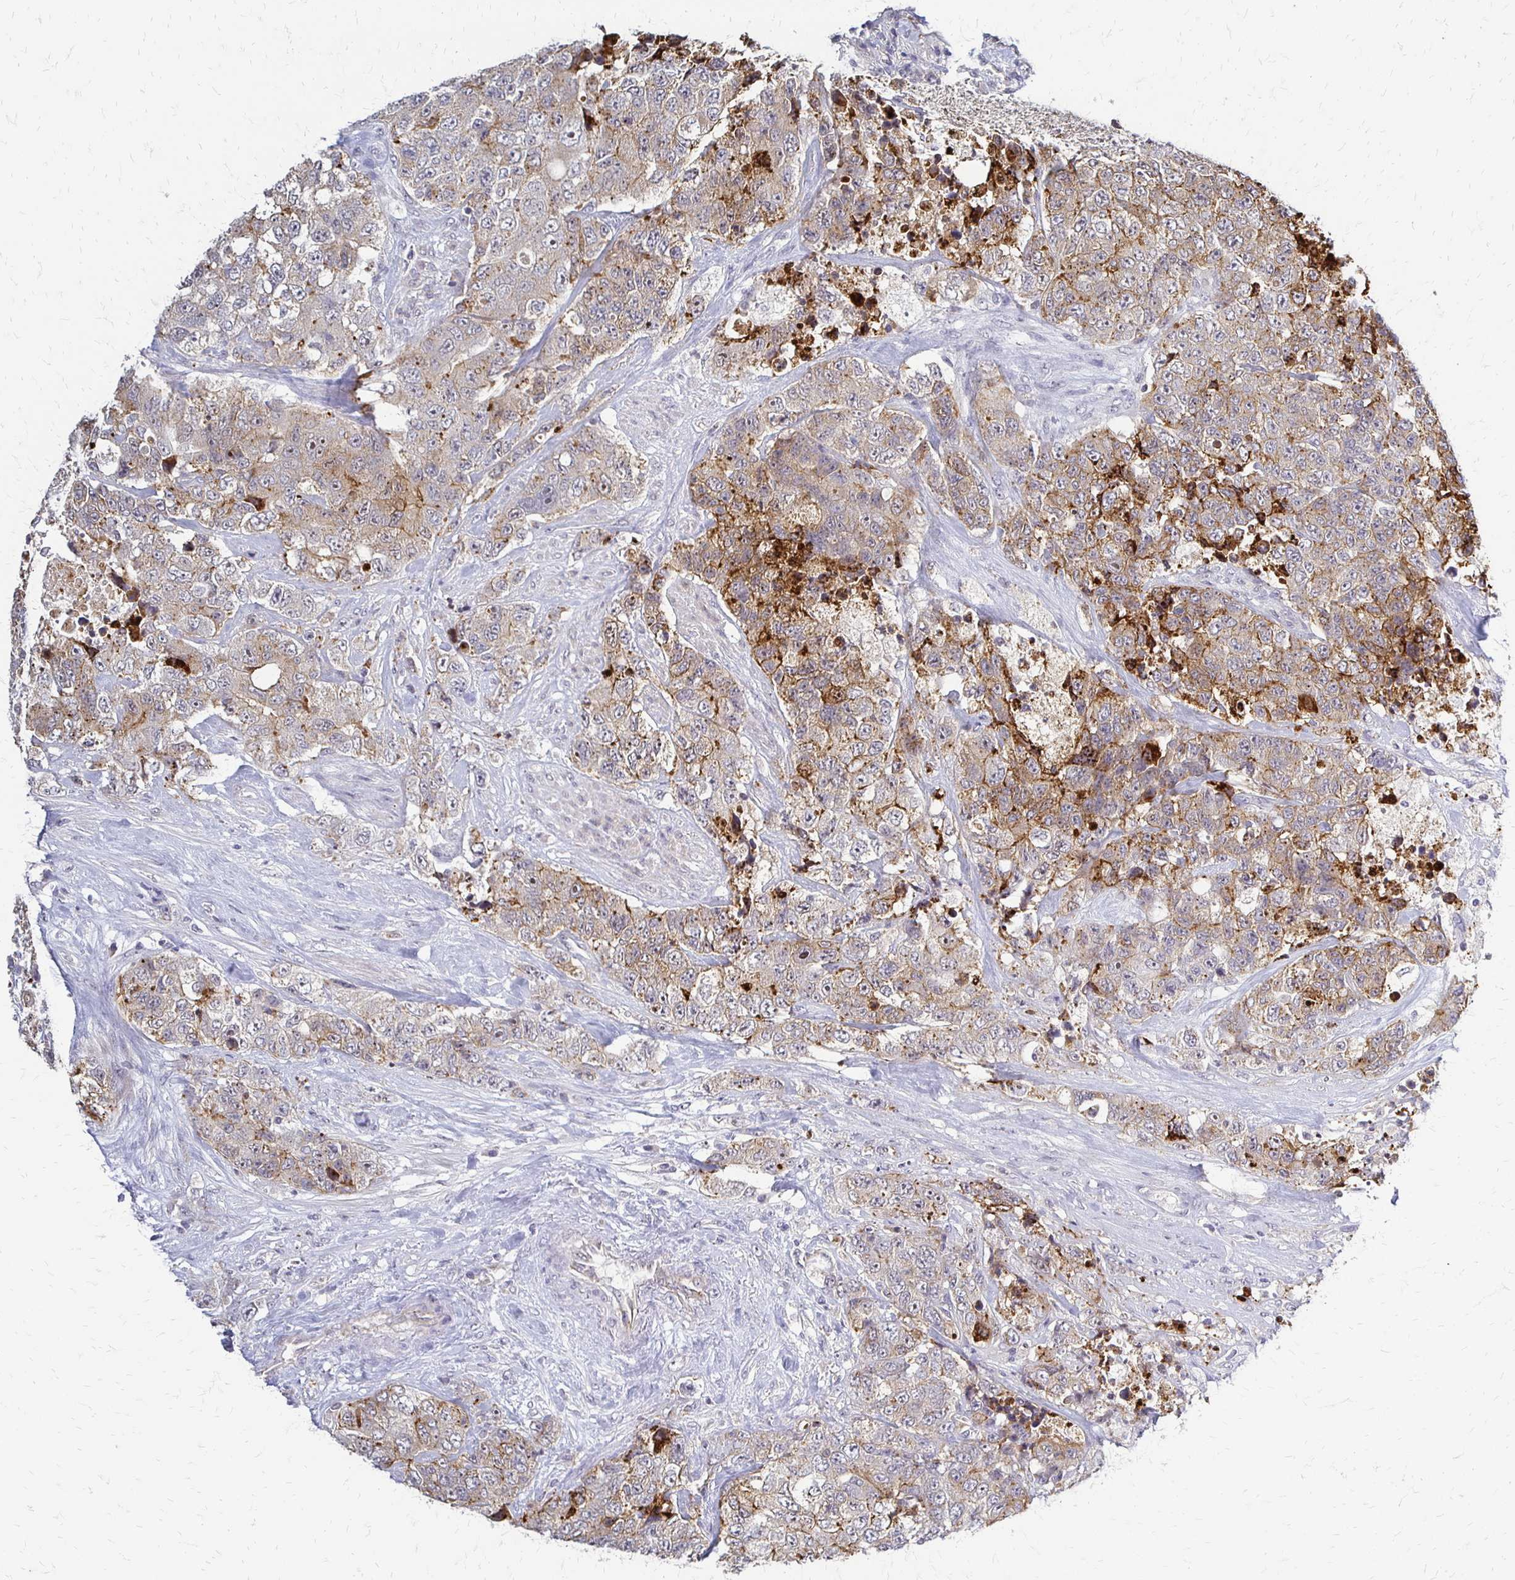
{"staining": {"intensity": "moderate", "quantity": "25%-75%", "location": "cytoplasmic/membranous"}, "tissue": "urothelial cancer", "cell_type": "Tumor cells", "image_type": "cancer", "snomed": [{"axis": "morphology", "description": "Urothelial carcinoma, High grade"}, {"axis": "topography", "description": "Urinary bladder"}], "caption": "This photomicrograph displays high-grade urothelial carcinoma stained with immunohistochemistry to label a protein in brown. The cytoplasmic/membranous of tumor cells show moderate positivity for the protein. Nuclei are counter-stained blue.", "gene": "SLC9A9", "patient": {"sex": "female", "age": 78}}